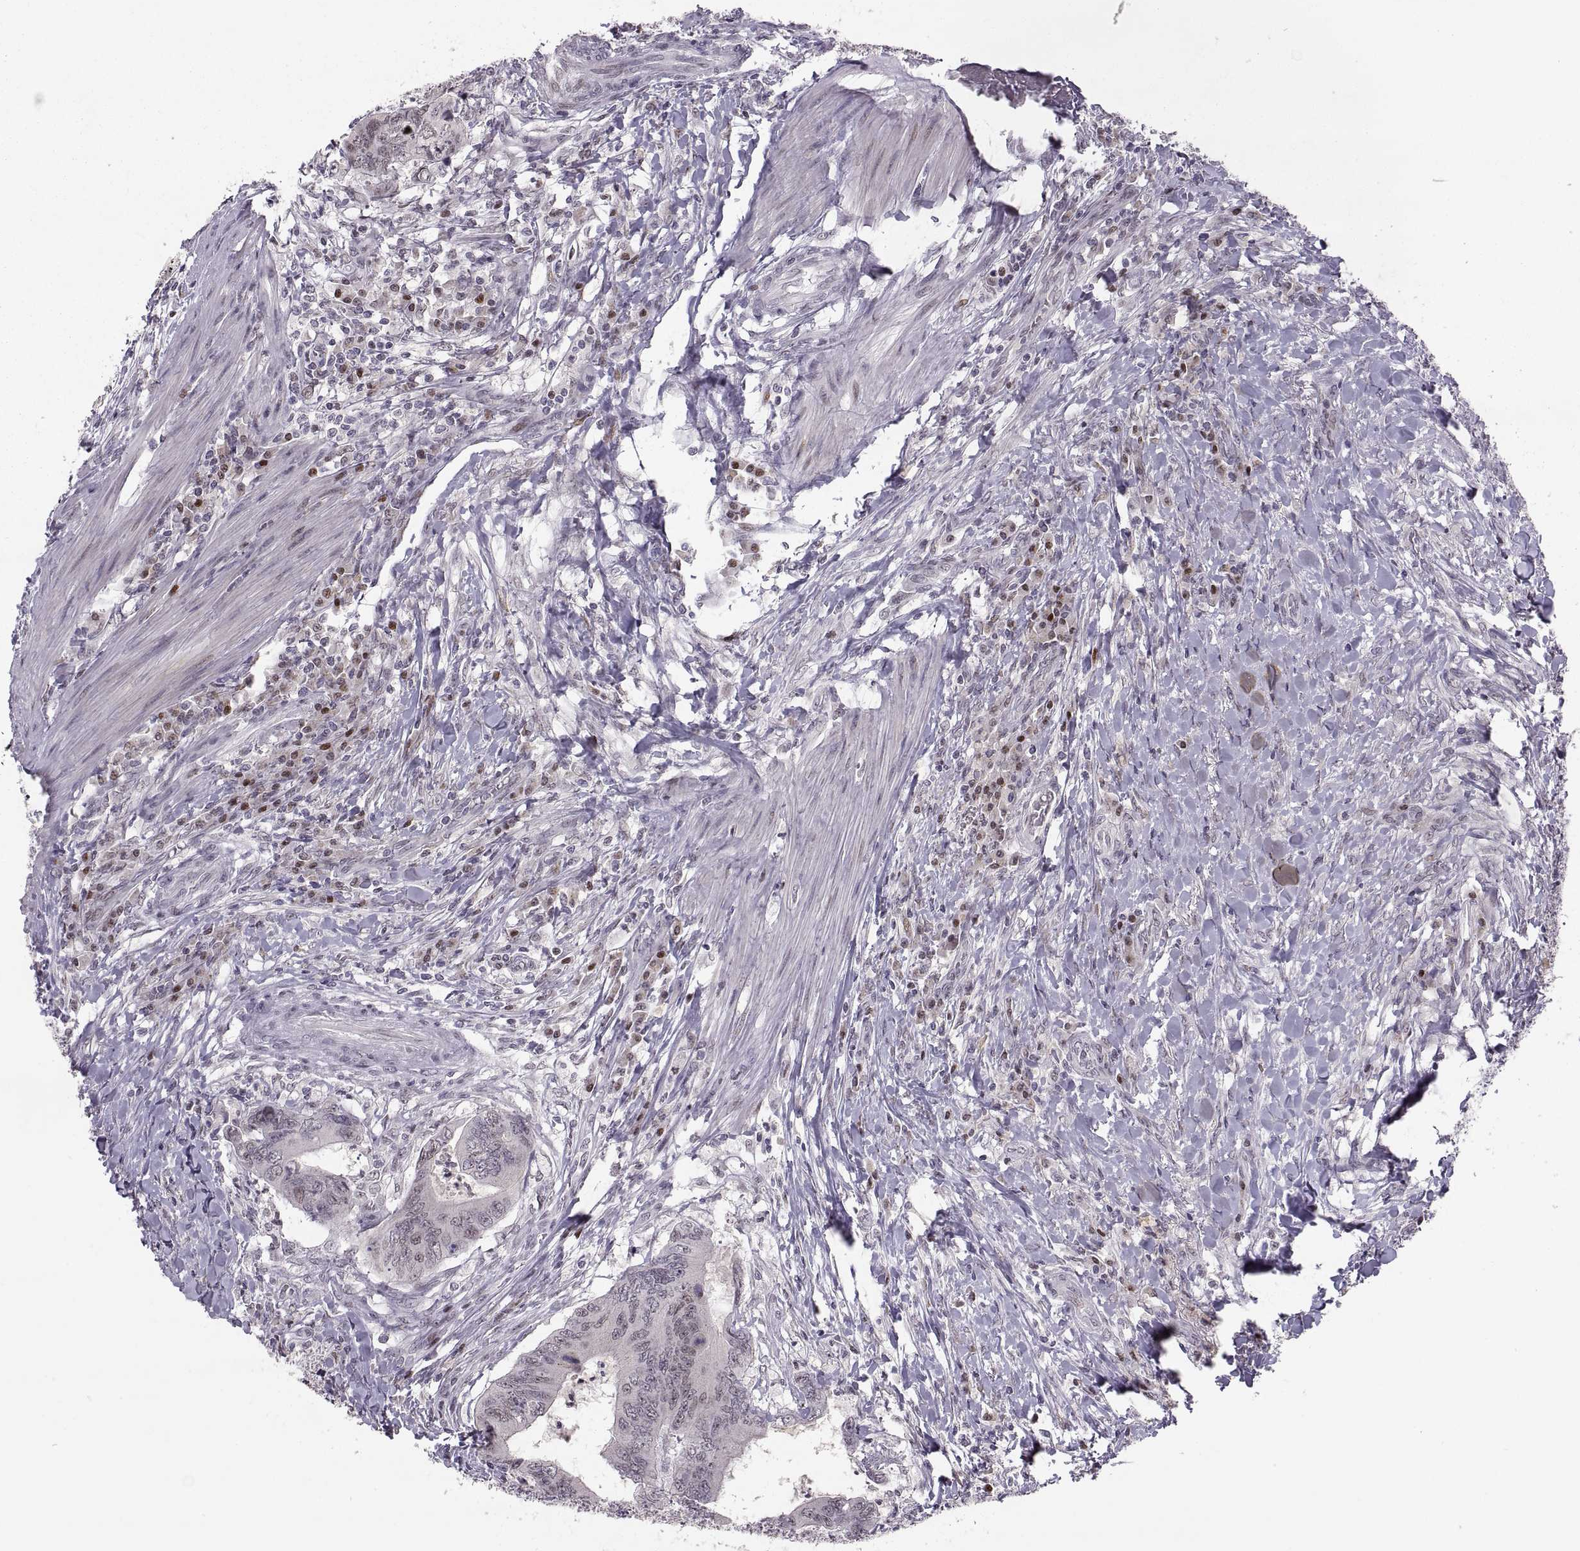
{"staining": {"intensity": "negative", "quantity": "none", "location": "none"}, "tissue": "colorectal cancer", "cell_type": "Tumor cells", "image_type": "cancer", "snomed": [{"axis": "morphology", "description": "Adenocarcinoma, NOS"}, {"axis": "topography", "description": "Colon"}], "caption": "The immunohistochemistry (IHC) photomicrograph has no significant expression in tumor cells of adenocarcinoma (colorectal) tissue.", "gene": "SNAI1", "patient": {"sex": "male", "age": 53}}